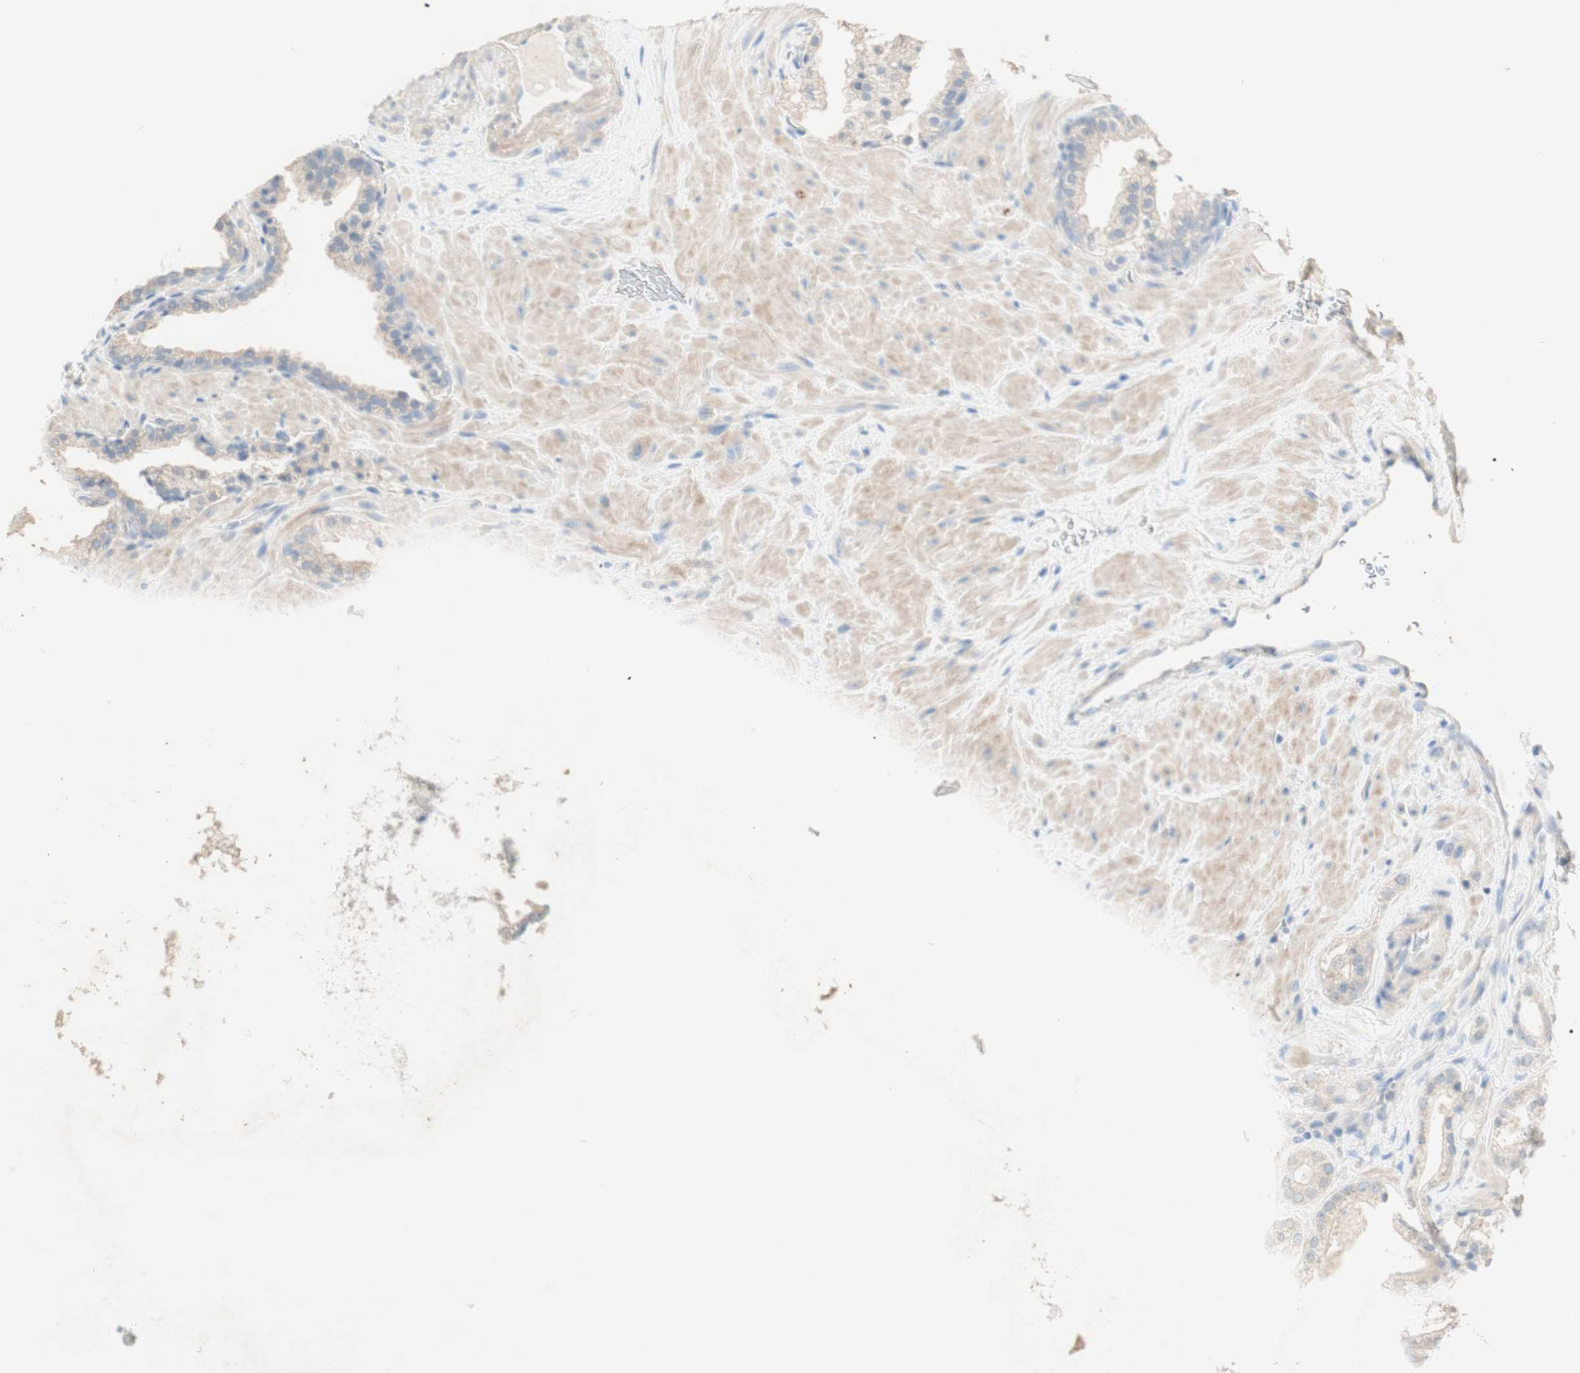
{"staining": {"intensity": "weak", "quantity": ">75%", "location": "cytoplasmic/membranous"}, "tissue": "prostate cancer", "cell_type": "Tumor cells", "image_type": "cancer", "snomed": [{"axis": "morphology", "description": "Adenocarcinoma, High grade"}, {"axis": "topography", "description": "Prostate"}], "caption": "An immunohistochemistry image of tumor tissue is shown. Protein staining in brown labels weak cytoplasmic/membranous positivity in prostate cancer (high-grade adenocarcinoma) within tumor cells.", "gene": "MANEA", "patient": {"sex": "male", "age": 64}}